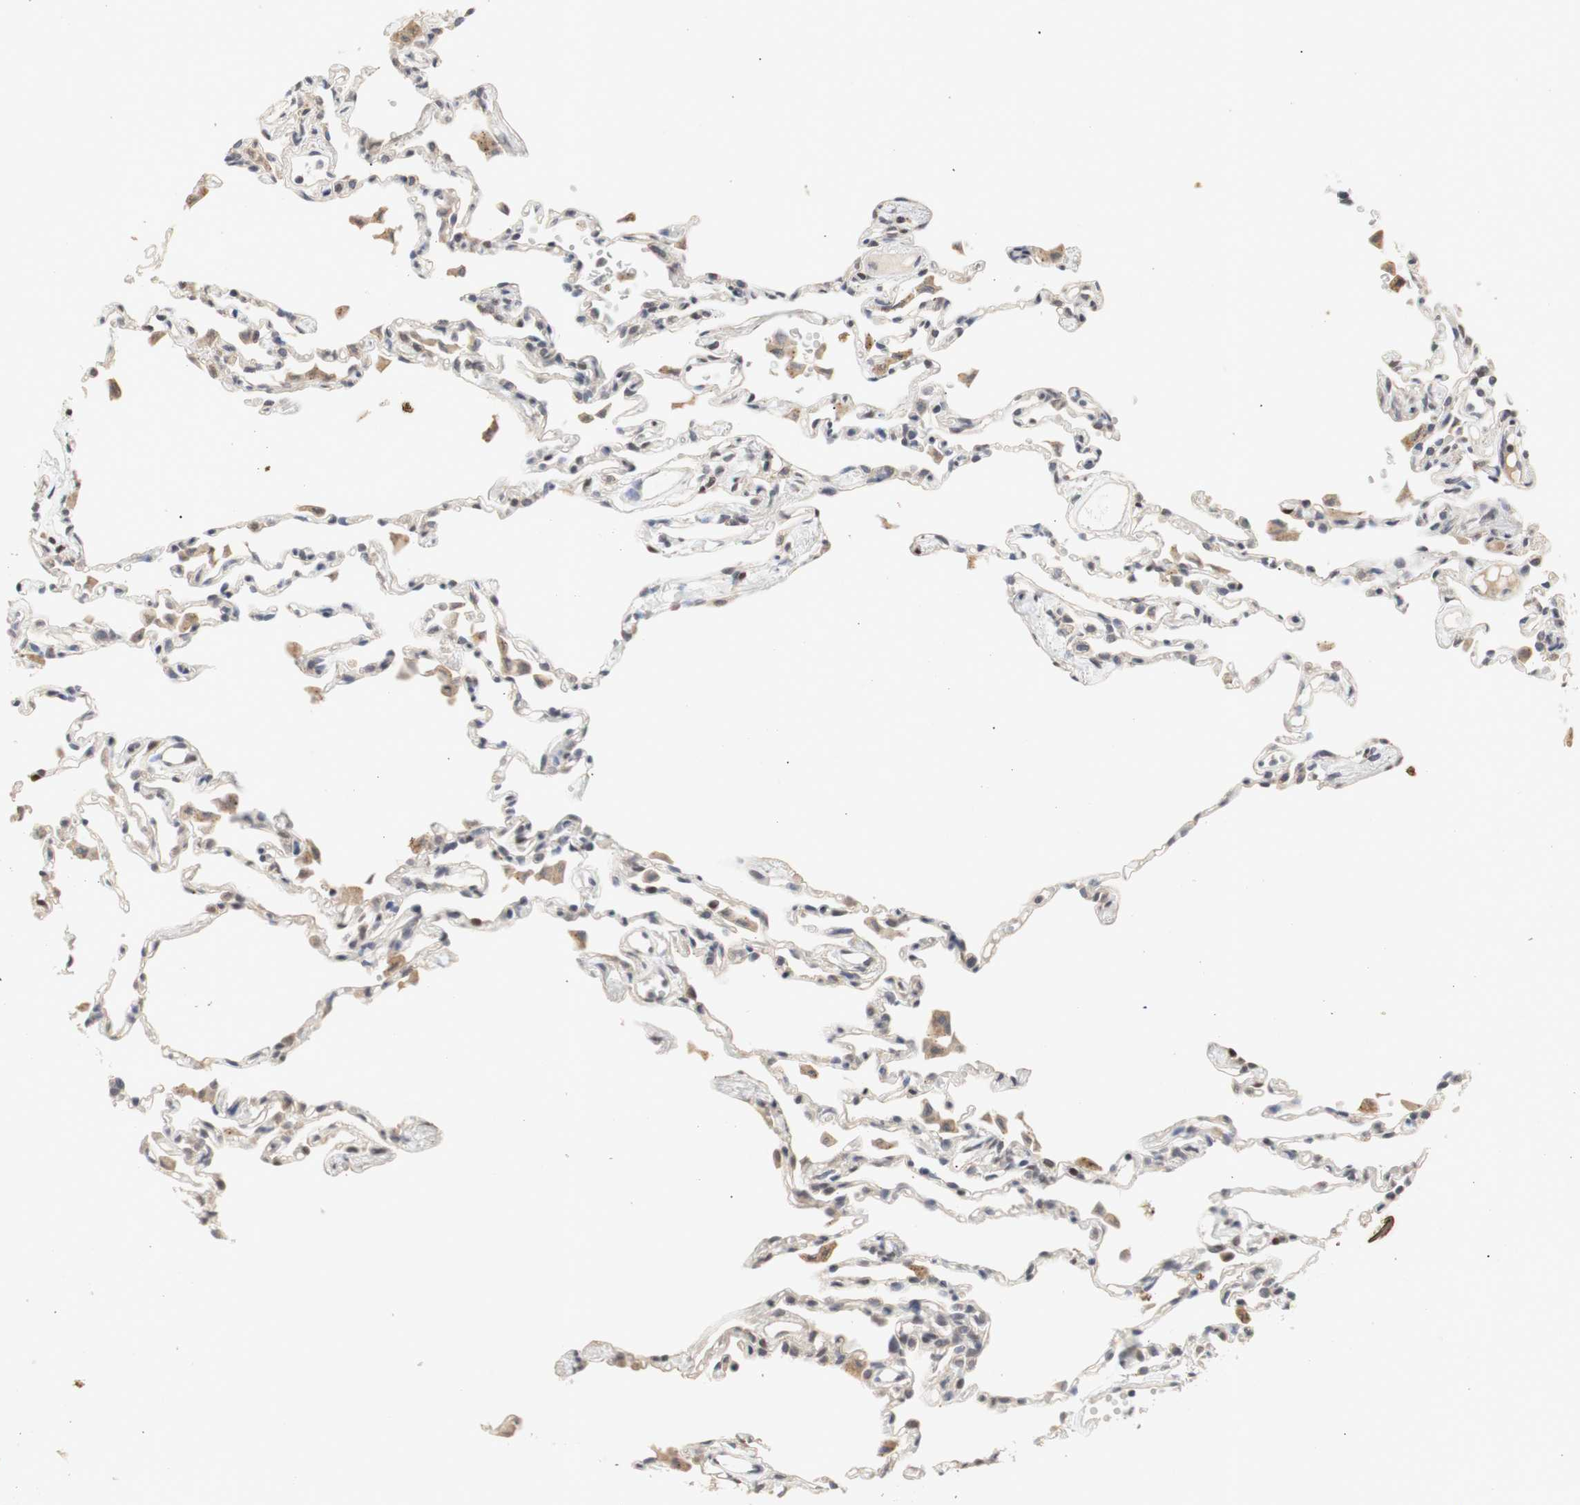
{"staining": {"intensity": "negative", "quantity": "none", "location": "none"}, "tissue": "lung", "cell_type": "Alveolar cells", "image_type": "normal", "snomed": [{"axis": "morphology", "description": "Normal tissue, NOS"}, {"axis": "topography", "description": "Lung"}], "caption": "Alveolar cells are negative for brown protein staining in benign lung. (Brightfield microscopy of DAB (3,3'-diaminobenzidine) immunohistochemistry (IHC) at high magnification).", "gene": "FOSB", "patient": {"sex": "female", "age": 49}}